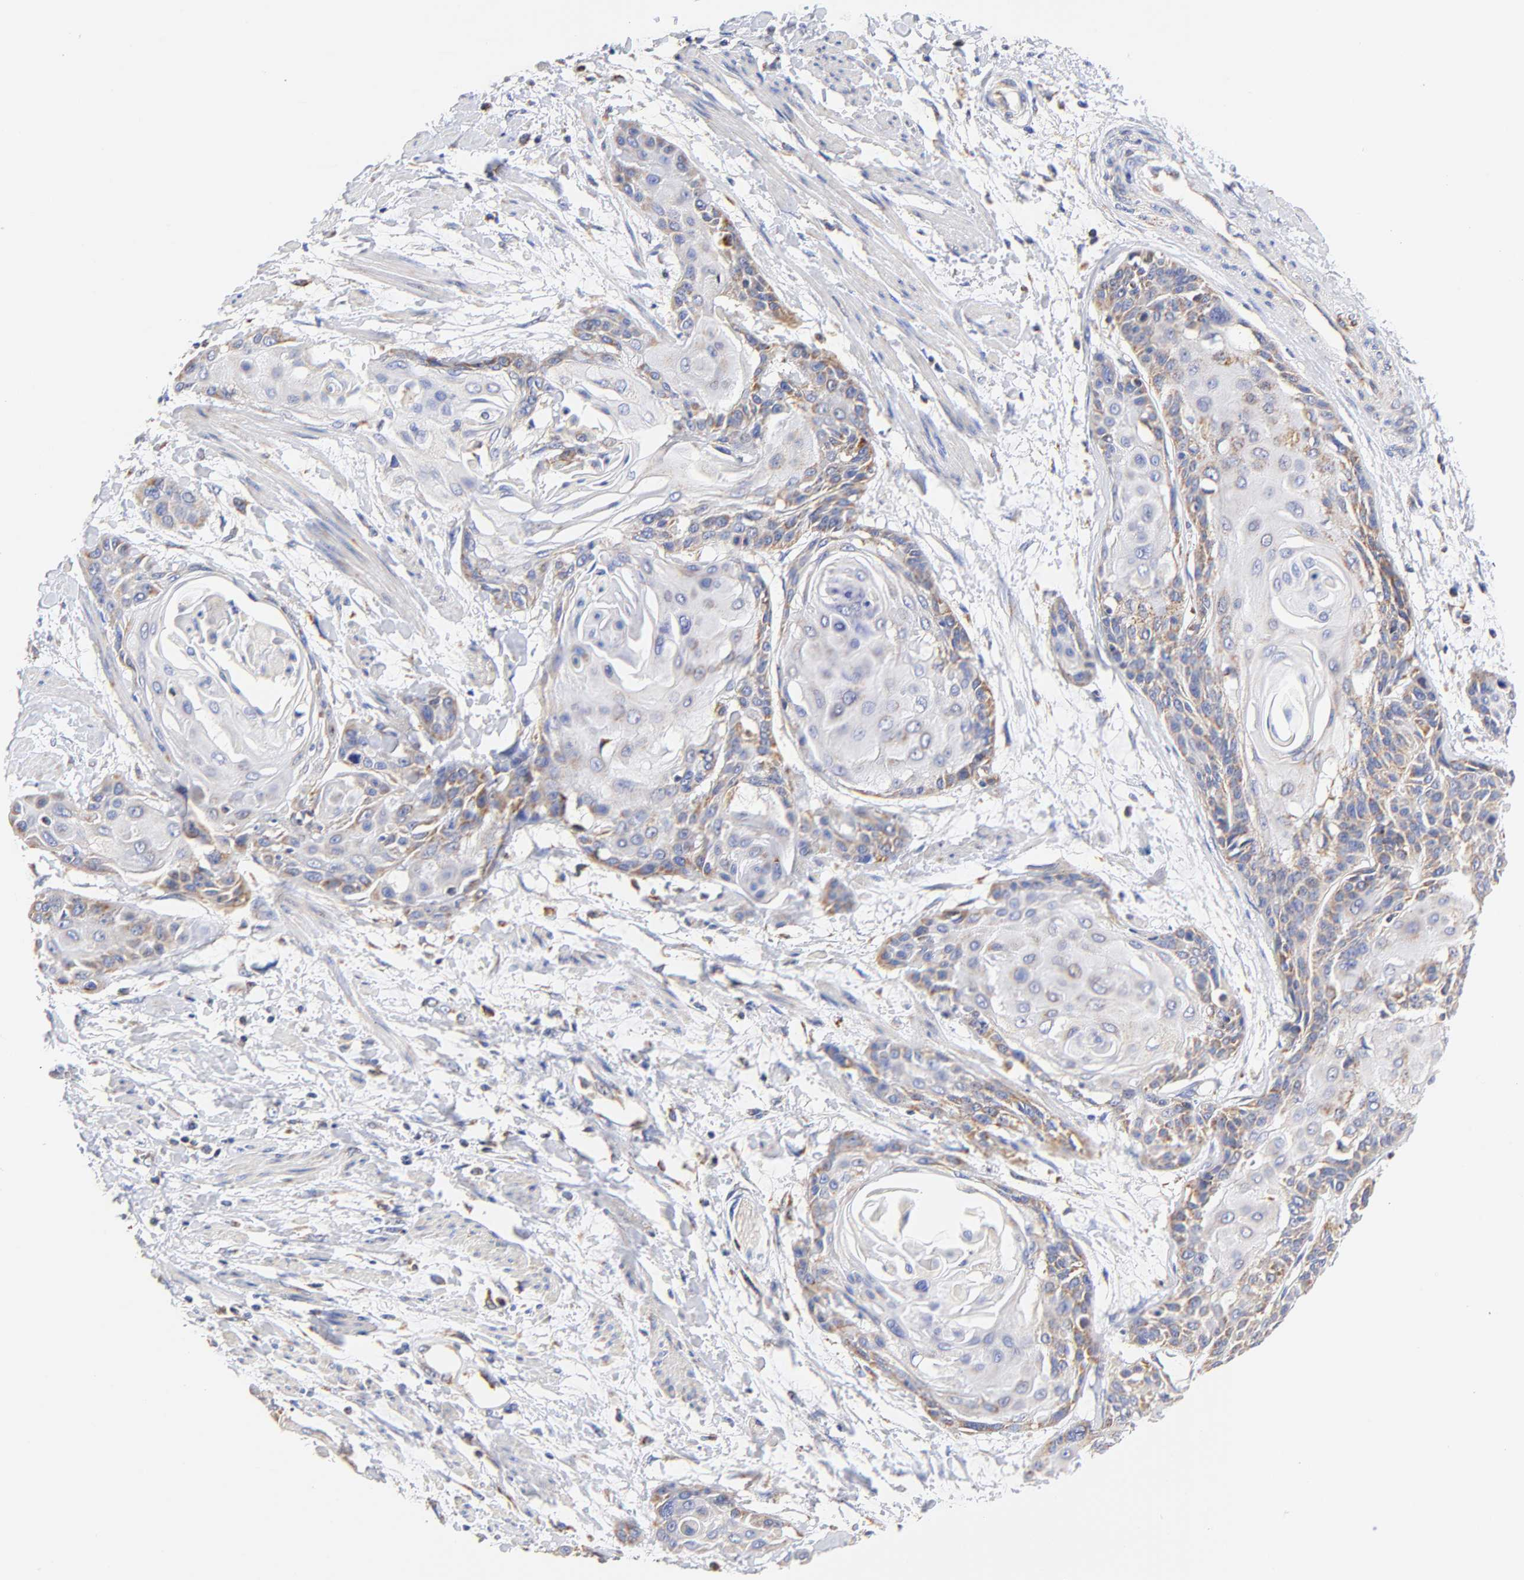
{"staining": {"intensity": "weak", "quantity": "25%-75%", "location": "cytoplasmic/membranous"}, "tissue": "cervical cancer", "cell_type": "Tumor cells", "image_type": "cancer", "snomed": [{"axis": "morphology", "description": "Squamous cell carcinoma, NOS"}, {"axis": "topography", "description": "Cervix"}], "caption": "The micrograph demonstrates immunohistochemical staining of cervical squamous cell carcinoma. There is weak cytoplasmic/membranous staining is seen in approximately 25%-75% of tumor cells.", "gene": "ATP5F1D", "patient": {"sex": "female", "age": 57}}